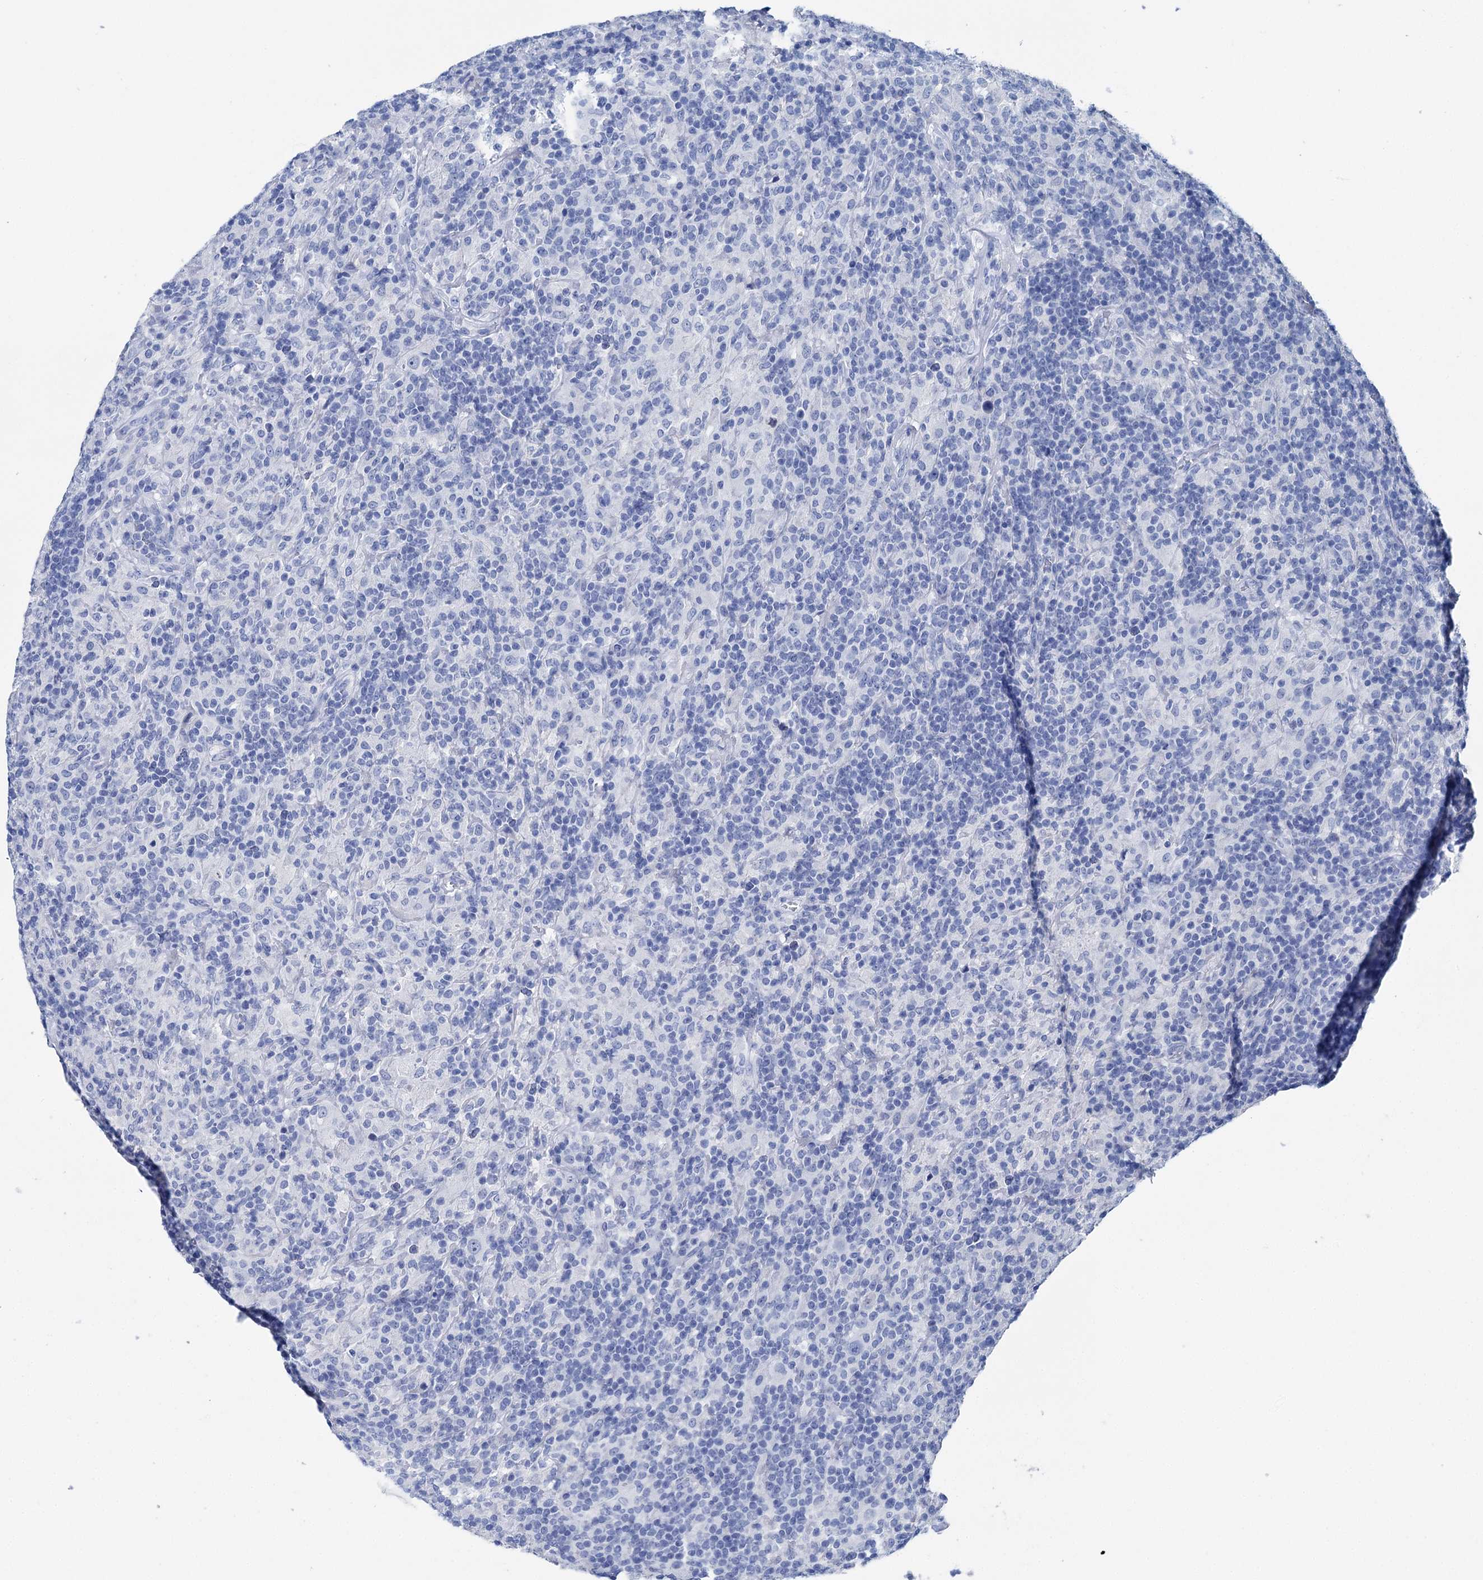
{"staining": {"intensity": "negative", "quantity": "none", "location": "none"}, "tissue": "lymphoma", "cell_type": "Tumor cells", "image_type": "cancer", "snomed": [{"axis": "morphology", "description": "Hodgkin's disease, NOS"}, {"axis": "topography", "description": "Lymph node"}], "caption": "High power microscopy photomicrograph of an immunohistochemistry (IHC) micrograph of Hodgkin's disease, revealing no significant positivity in tumor cells.", "gene": "BRINP1", "patient": {"sex": "male", "age": 70}}